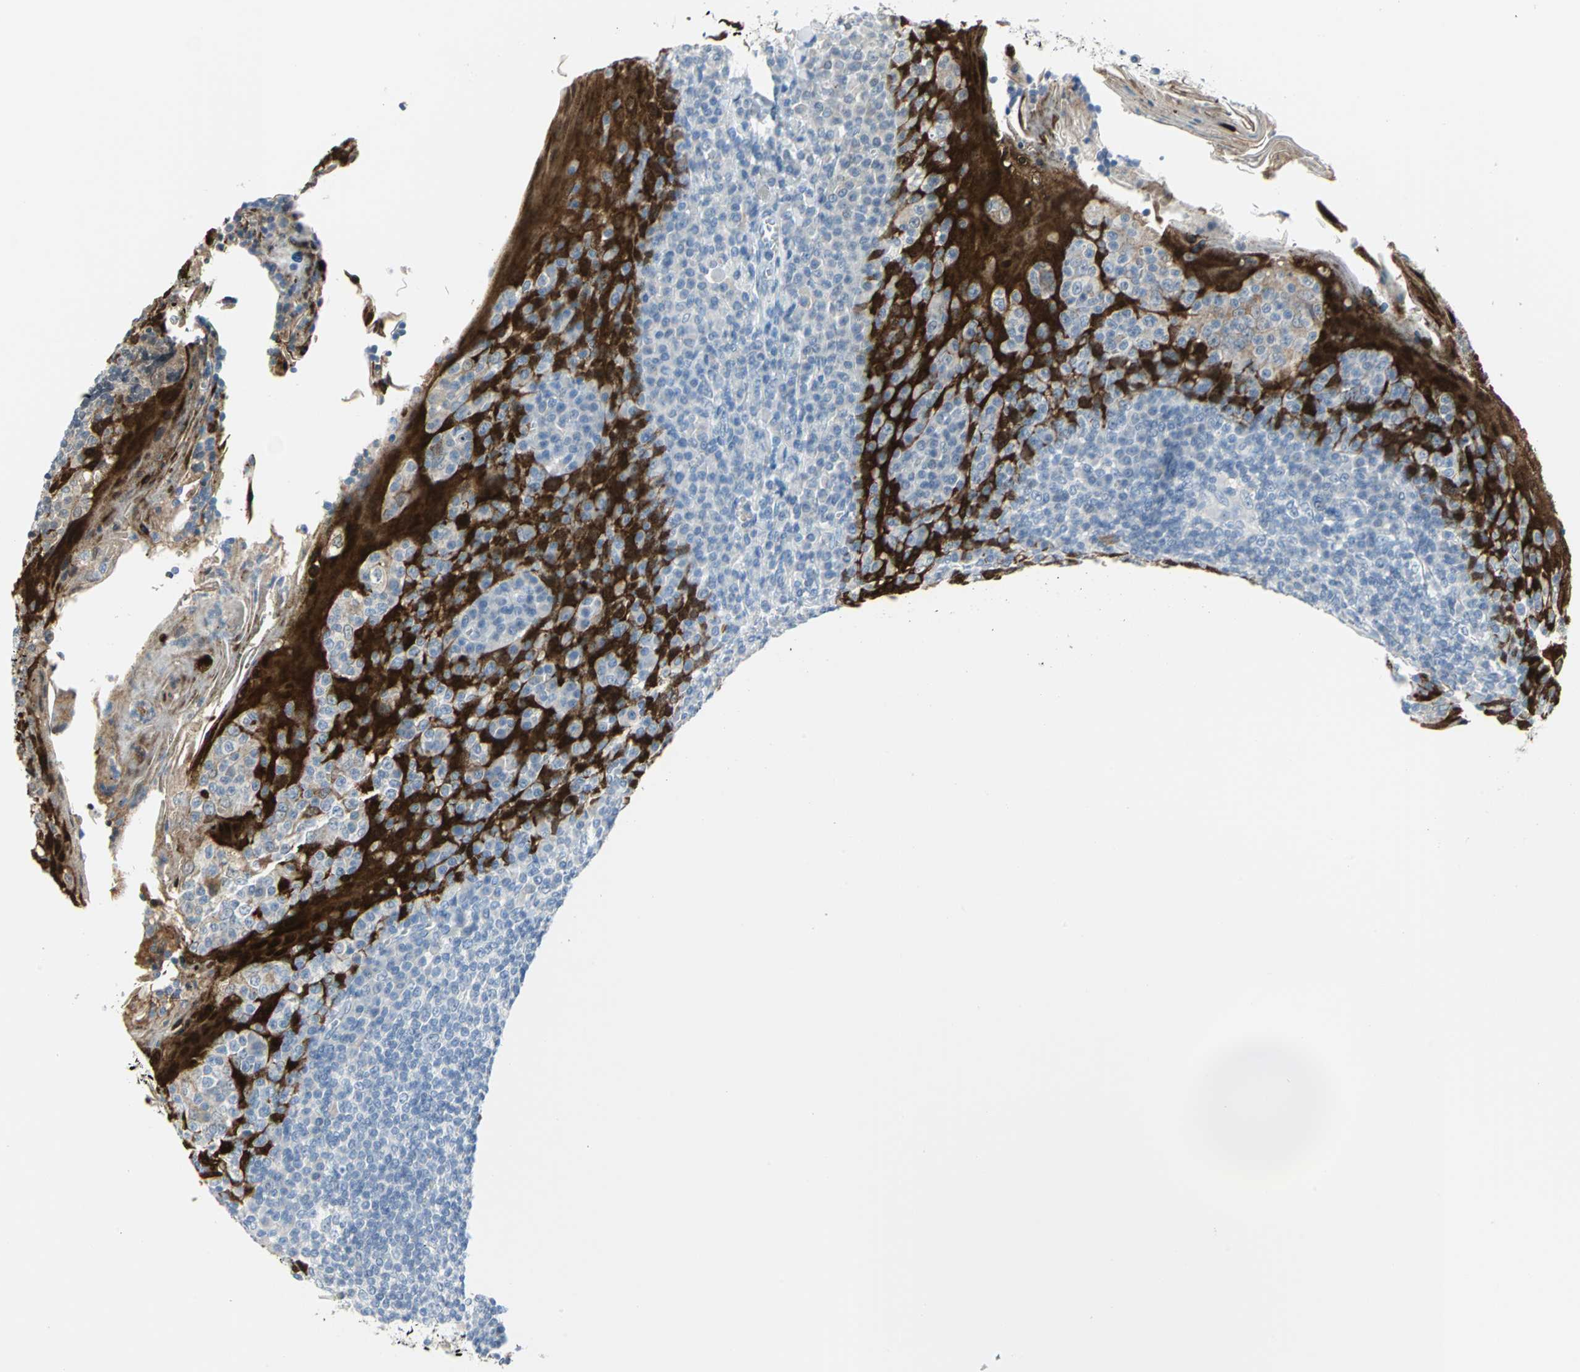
{"staining": {"intensity": "negative", "quantity": "none", "location": "none"}, "tissue": "tonsil", "cell_type": "Germinal center cells", "image_type": "normal", "snomed": [{"axis": "morphology", "description": "Normal tissue, NOS"}, {"axis": "topography", "description": "Tonsil"}], "caption": "Germinal center cells are negative for brown protein staining in benign tonsil. The staining is performed using DAB (3,3'-diaminobenzidine) brown chromogen with nuclei counter-stained in using hematoxylin.", "gene": "SFN", "patient": {"sex": "male", "age": 31}}